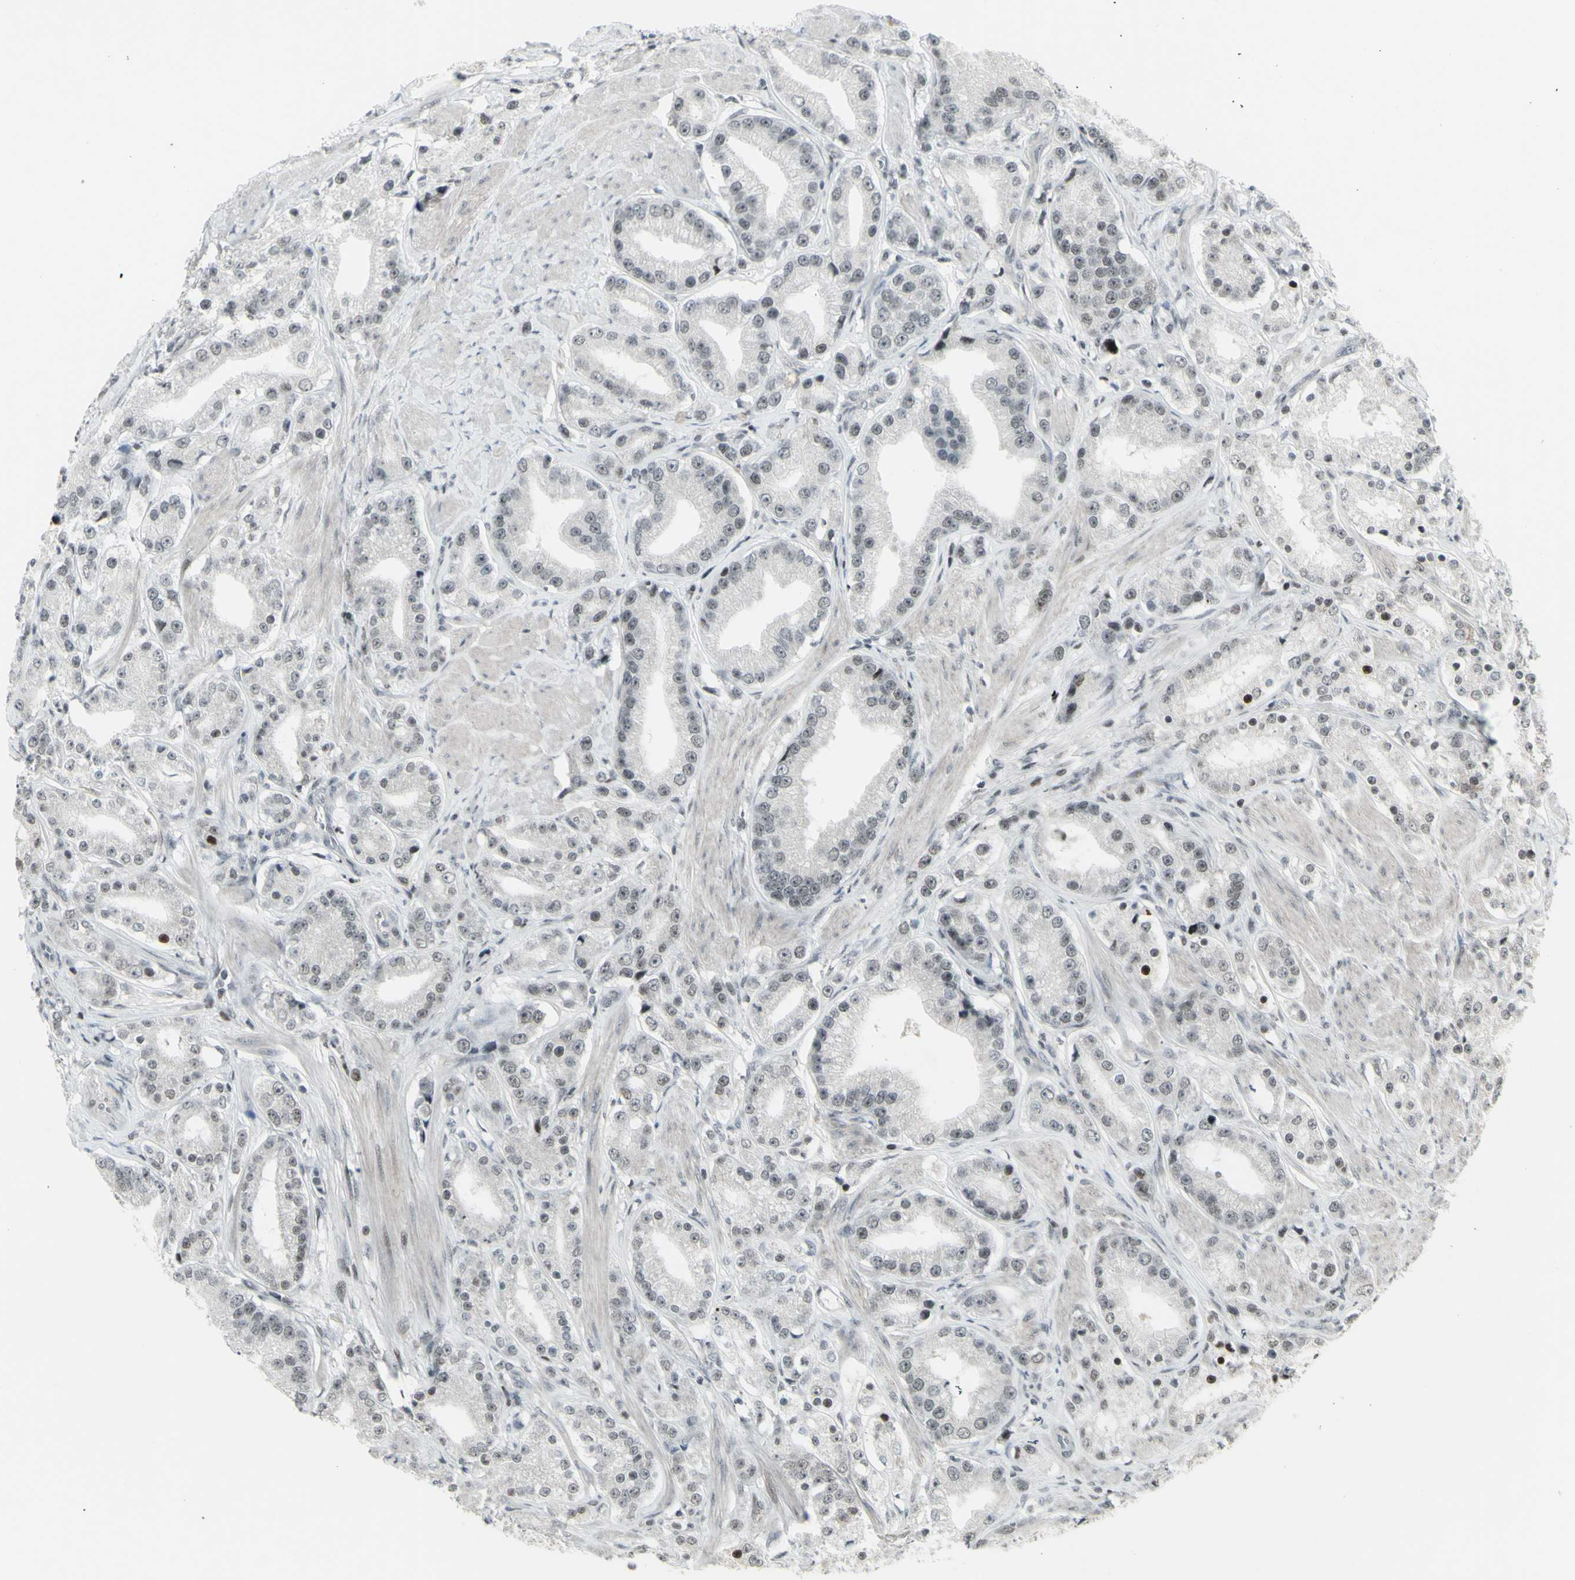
{"staining": {"intensity": "moderate", "quantity": "<25%", "location": "nuclear"}, "tissue": "prostate cancer", "cell_type": "Tumor cells", "image_type": "cancer", "snomed": [{"axis": "morphology", "description": "Adenocarcinoma, Low grade"}, {"axis": "topography", "description": "Prostate"}], "caption": "Protein staining exhibits moderate nuclear staining in about <25% of tumor cells in low-grade adenocarcinoma (prostate).", "gene": "SUPT6H", "patient": {"sex": "male", "age": 63}}